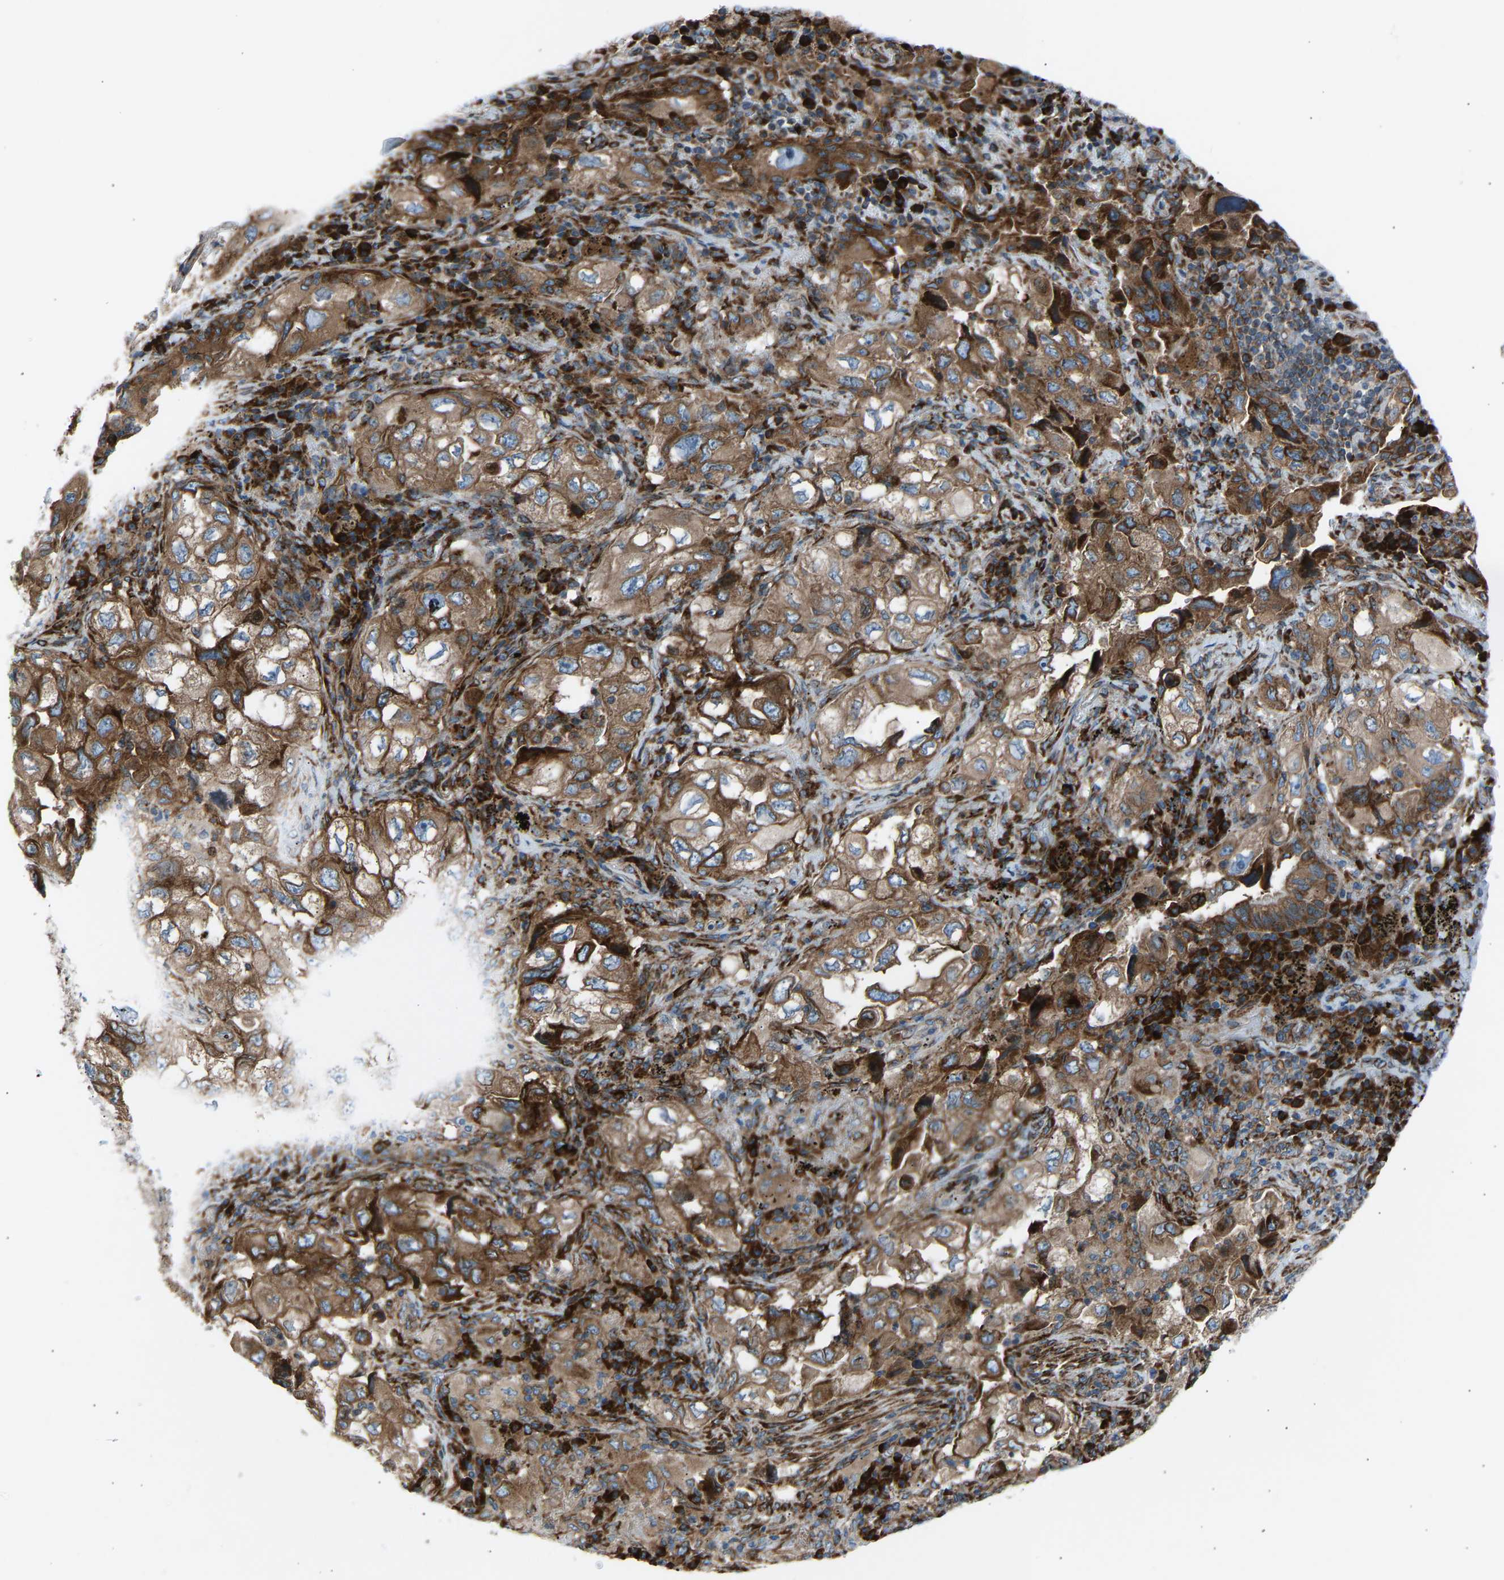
{"staining": {"intensity": "moderate", "quantity": ">75%", "location": "cytoplasmic/membranous"}, "tissue": "lung cancer", "cell_type": "Tumor cells", "image_type": "cancer", "snomed": [{"axis": "morphology", "description": "Adenocarcinoma, NOS"}, {"axis": "topography", "description": "Lung"}], "caption": "Immunohistochemical staining of human lung cancer shows medium levels of moderate cytoplasmic/membranous expression in about >75% of tumor cells. The staining is performed using DAB brown chromogen to label protein expression. The nuclei are counter-stained blue using hematoxylin.", "gene": "VPS41", "patient": {"sex": "male", "age": 64}}